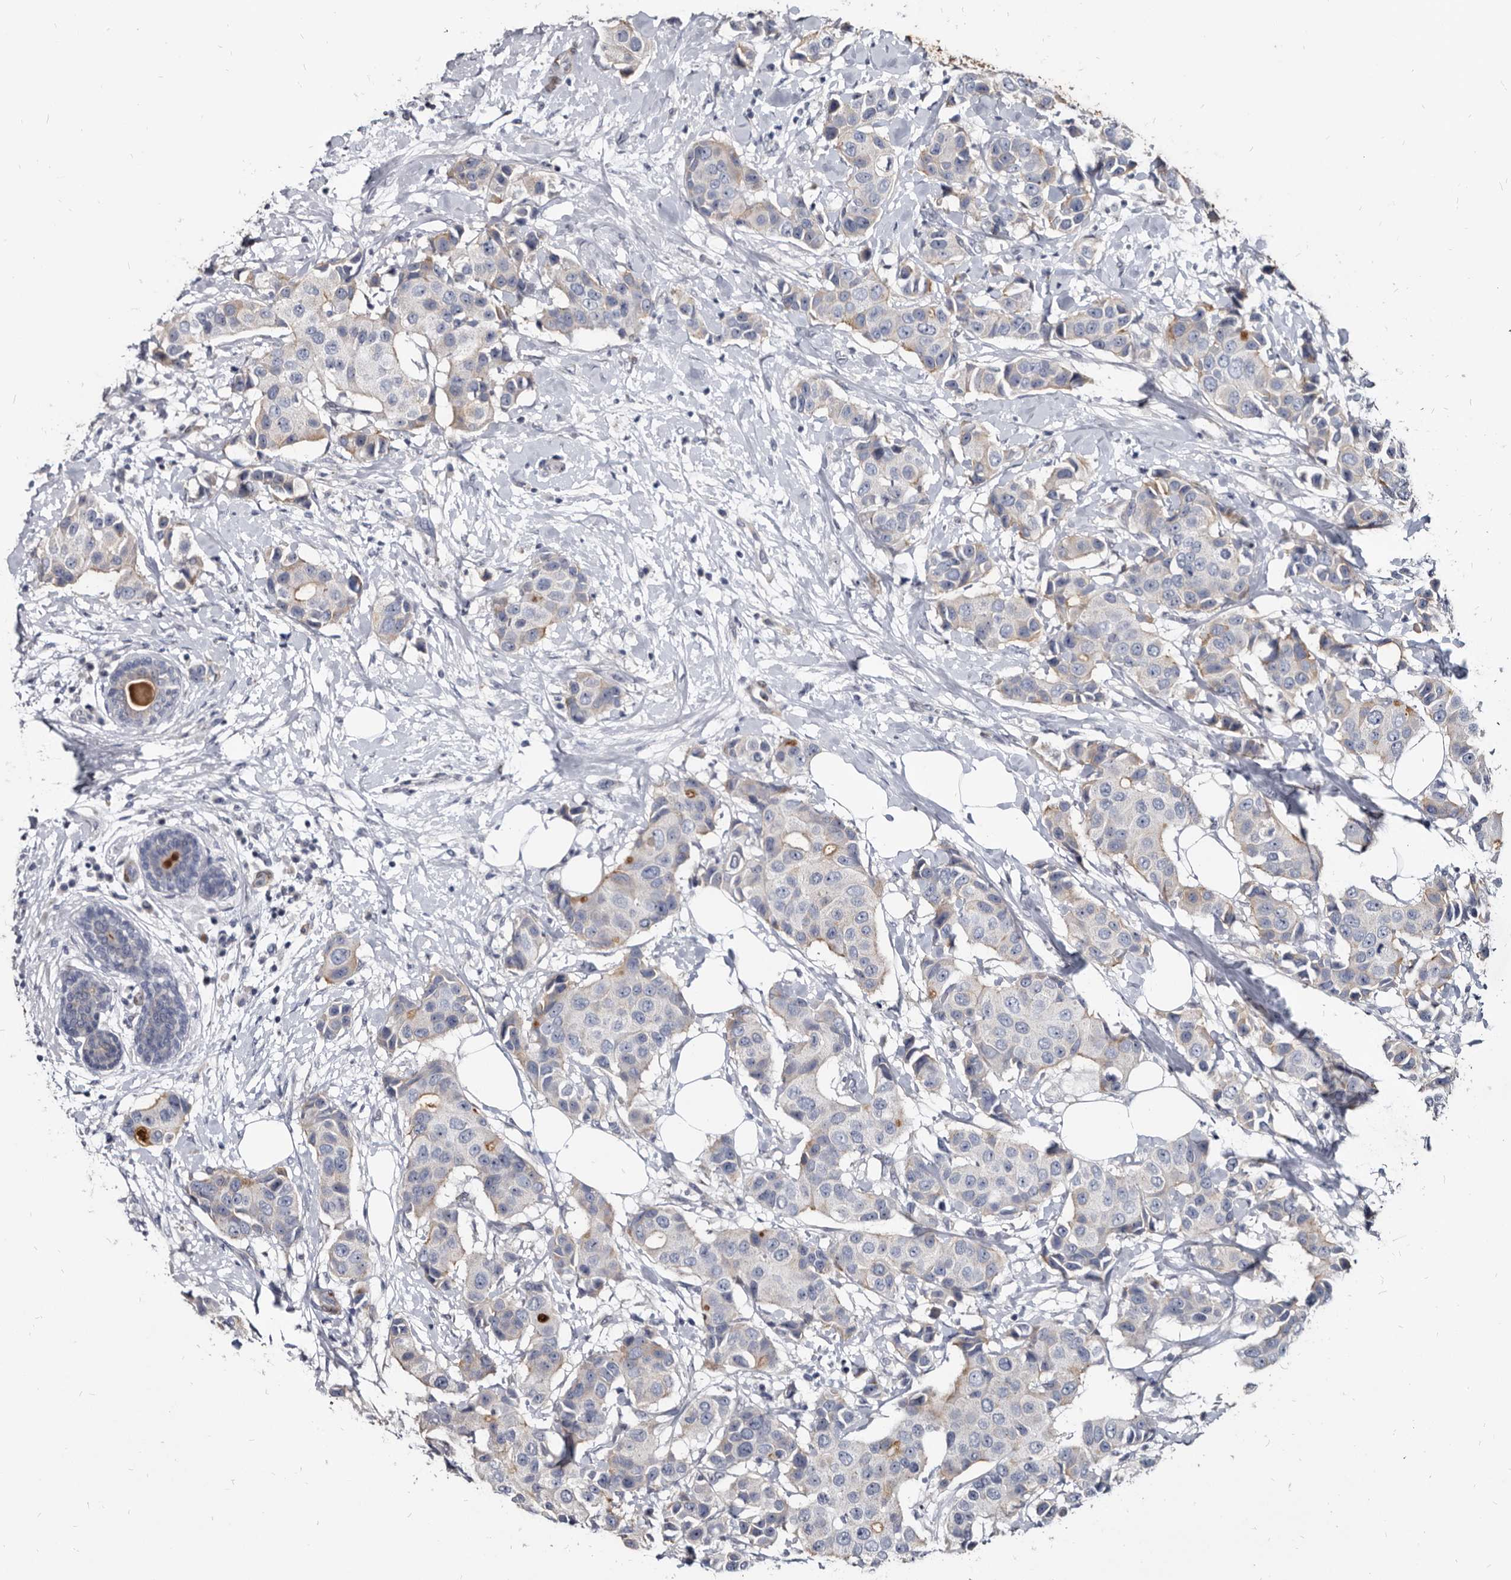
{"staining": {"intensity": "weak", "quantity": "<25%", "location": "cytoplasmic/membranous"}, "tissue": "breast cancer", "cell_type": "Tumor cells", "image_type": "cancer", "snomed": [{"axis": "morphology", "description": "Normal tissue, NOS"}, {"axis": "morphology", "description": "Duct carcinoma"}, {"axis": "topography", "description": "Breast"}], "caption": "Tumor cells show no significant staining in invasive ductal carcinoma (breast). (Brightfield microscopy of DAB immunohistochemistry at high magnification).", "gene": "PRSS8", "patient": {"sex": "female", "age": 39}}